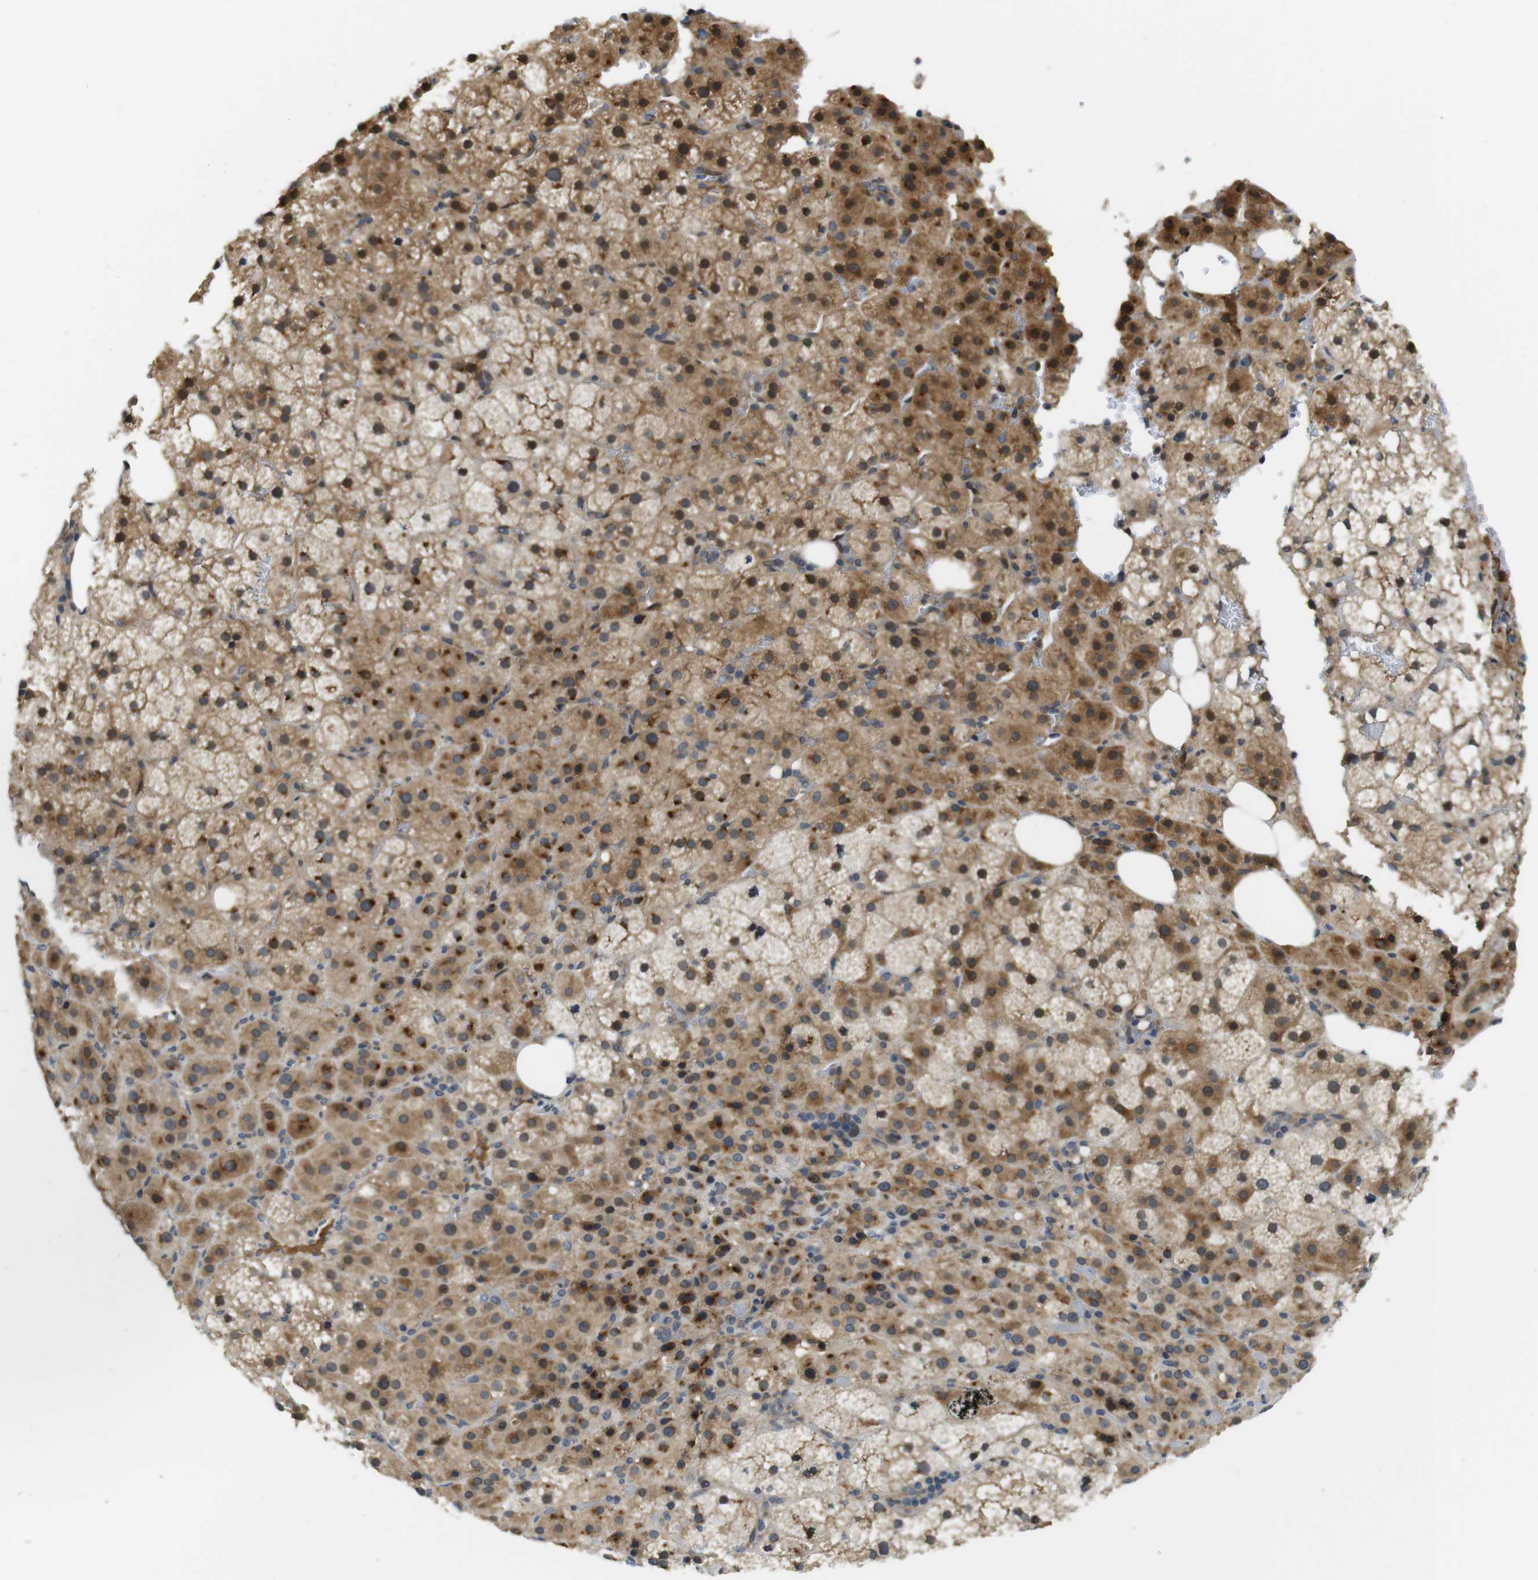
{"staining": {"intensity": "strong", "quantity": "25%-75%", "location": "cytoplasmic/membranous"}, "tissue": "adrenal gland", "cell_type": "Glandular cells", "image_type": "normal", "snomed": [{"axis": "morphology", "description": "Normal tissue, NOS"}, {"axis": "topography", "description": "Adrenal gland"}], "caption": "Adrenal gland stained with DAB (3,3'-diaminobenzidine) immunohistochemistry exhibits high levels of strong cytoplasmic/membranous staining in about 25%-75% of glandular cells. Ihc stains the protein of interest in brown and the nuclei are stained blue.", "gene": "ZDHHC3", "patient": {"sex": "female", "age": 59}}